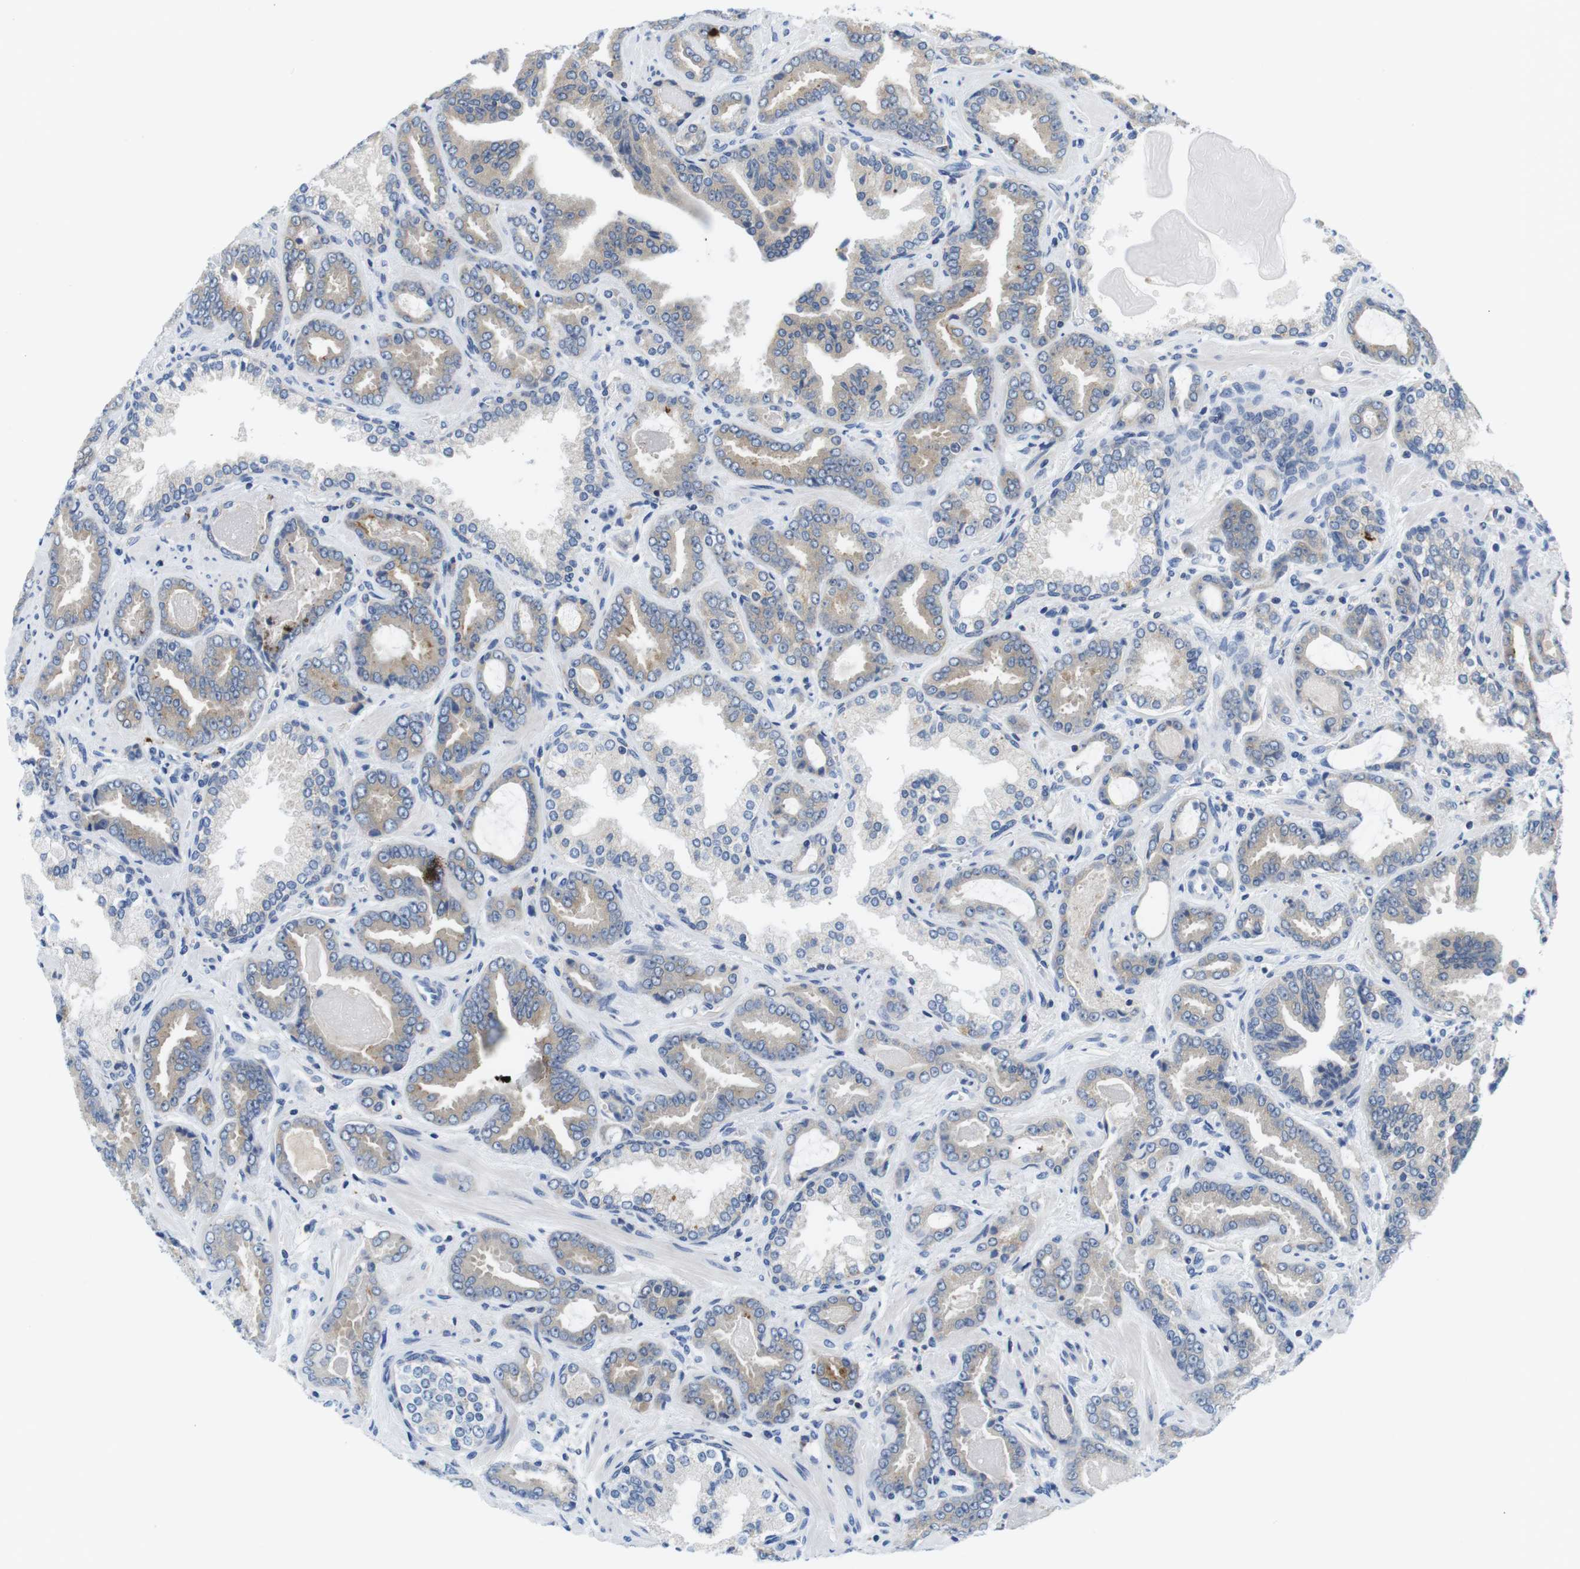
{"staining": {"intensity": "weak", "quantity": "25%-75%", "location": "cytoplasmic/membranous"}, "tissue": "prostate cancer", "cell_type": "Tumor cells", "image_type": "cancer", "snomed": [{"axis": "morphology", "description": "Adenocarcinoma, Low grade"}, {"axis": "topography", "description": "Prostate"}], "caption": "Immunohistochemical staining of human prostate low-grade adenocarcinoma exhibits low levels of weak cytoplasmic/membranous protein positivity in approximately 25%-75% of tumor cells.", "gene": "CNGA2", "patient": {"sex": "male", "age": 60}}